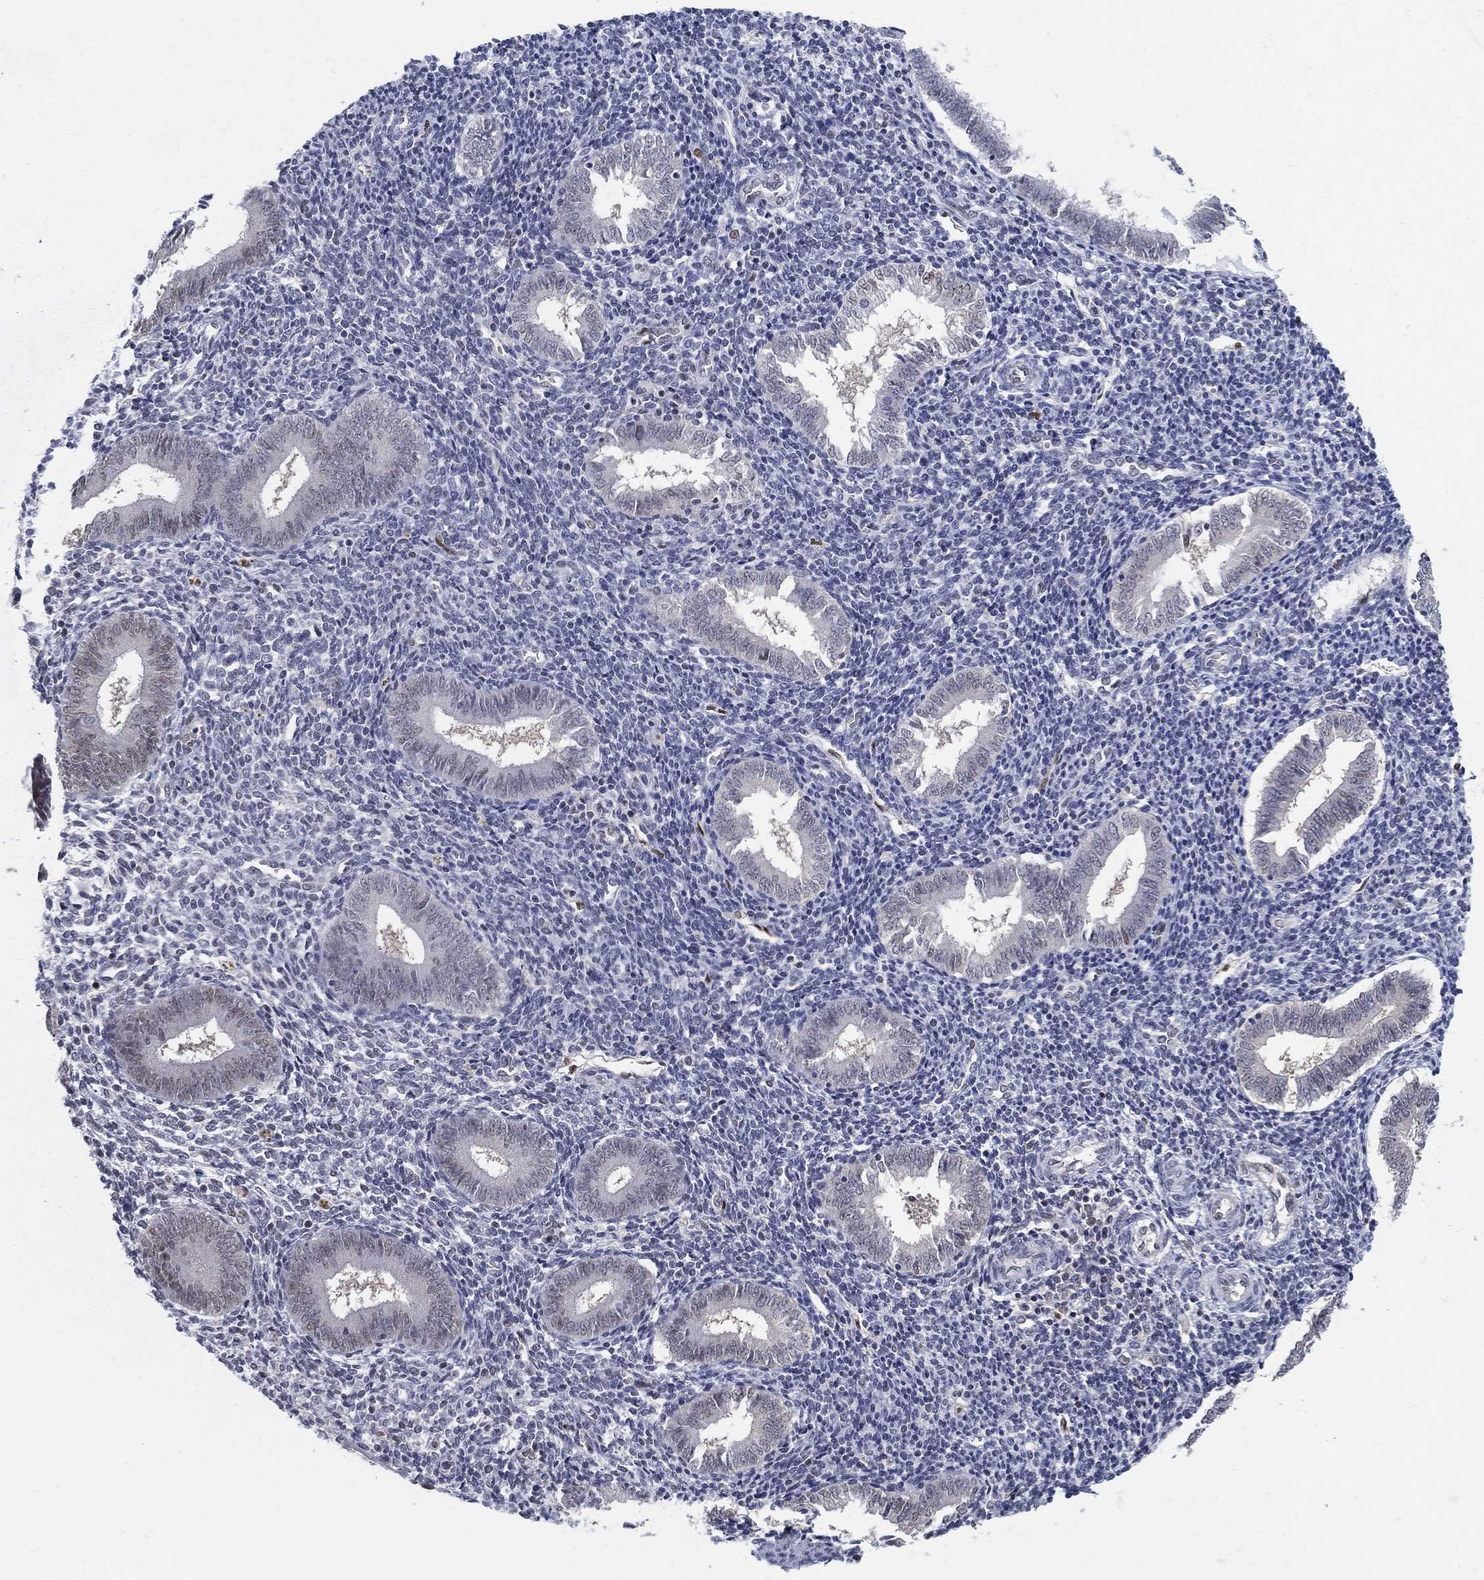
{"staining": {"intensity": "negative", "quantity": "none", "location": "none"}, "tissue": "endometrium", "cell_type": "Cells in endometrial stroma", "image_type": "normal", "snomed": [{"axis": "morphology", "description": "Normal tissue, NOS"}, {"axis": "topography", "description": "Endometrium"}], "caption": "The immunohistochemistry histopathology image has no significant expression in cells in endometrial stroma of endometrium.", "gene": "CENPE", "patient": {"sex": "female", "age": 25}}